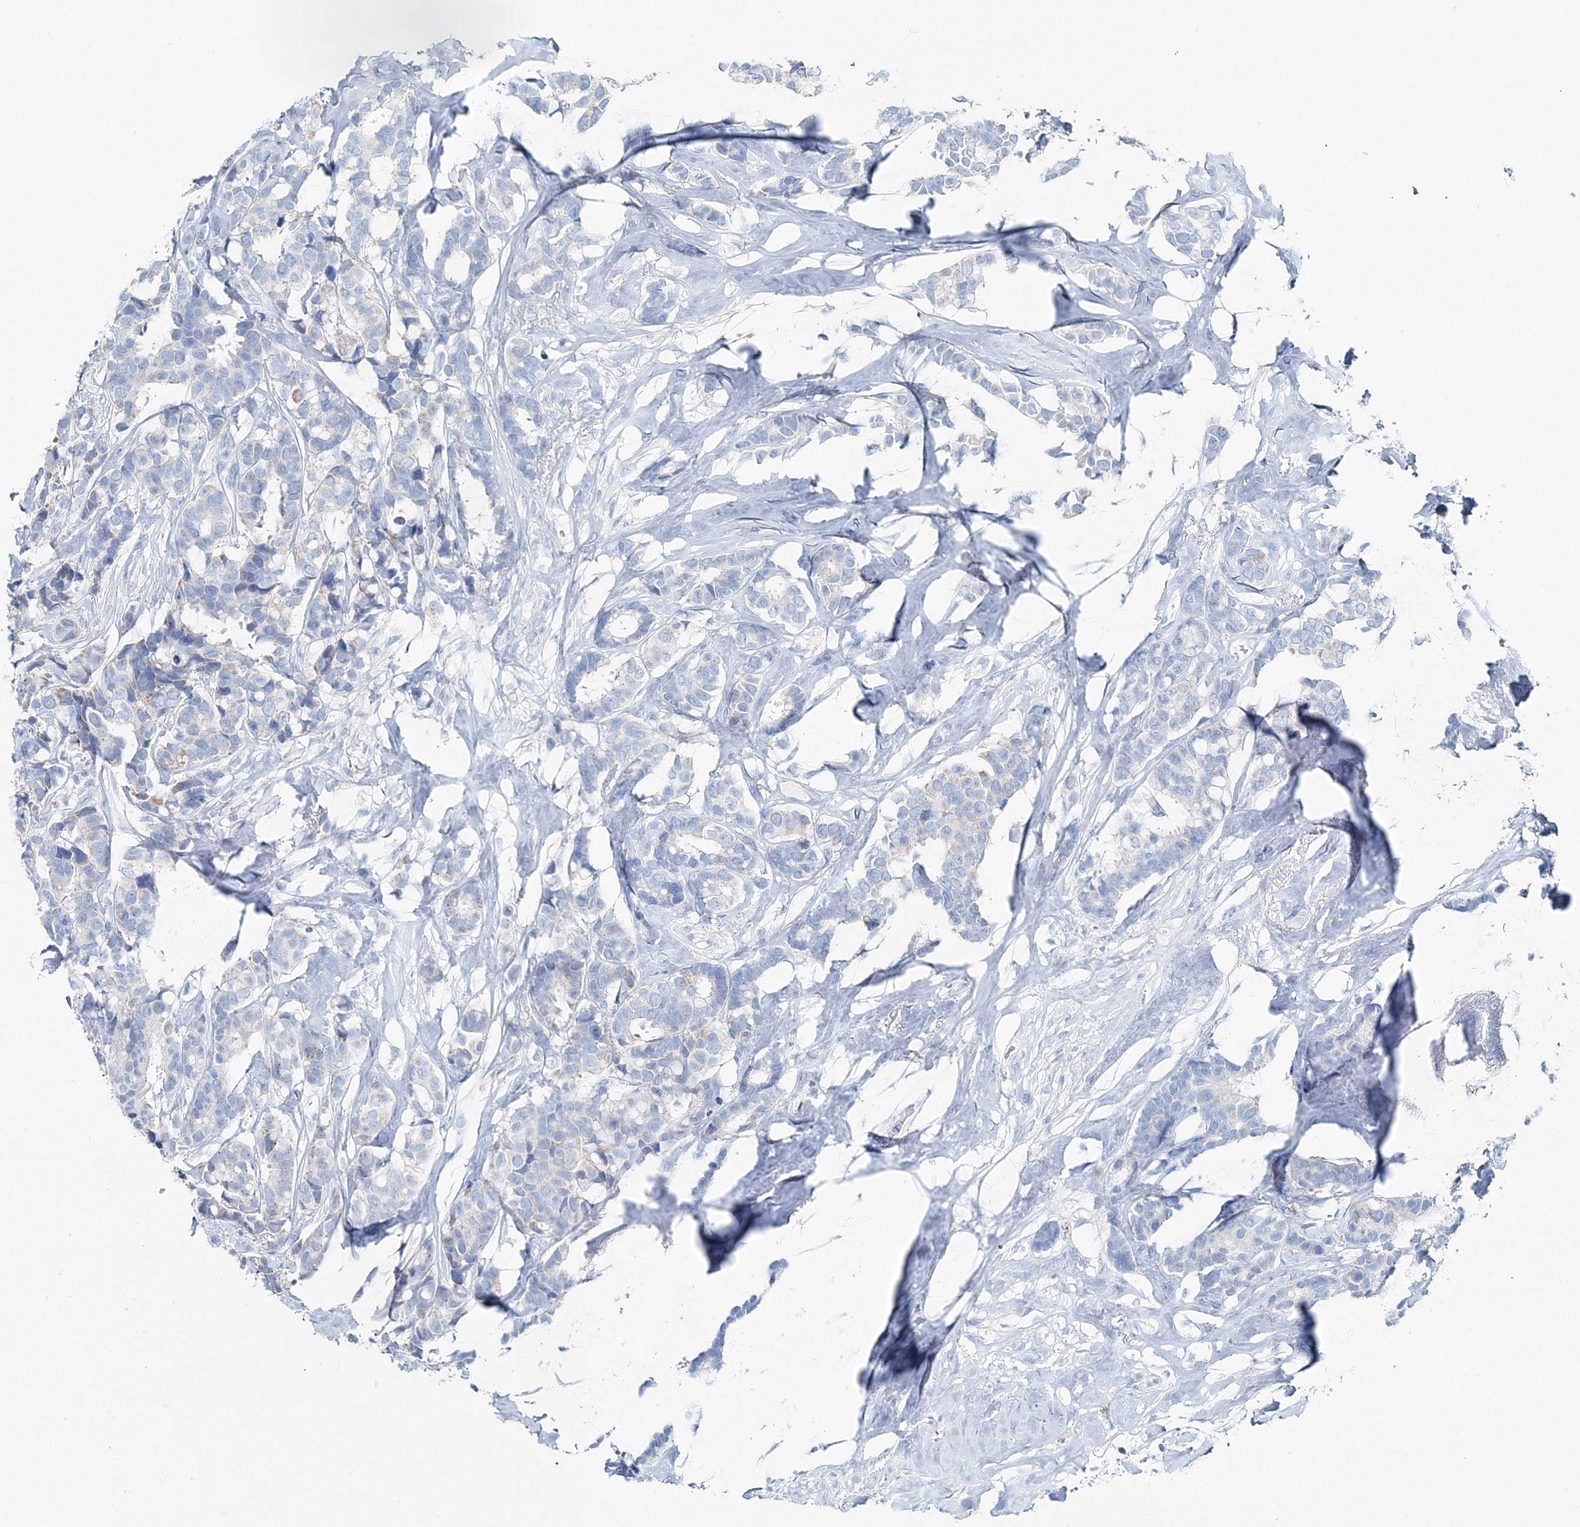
{"staining": {"intensity": "negative", "quantity": "none", "location": "none"}, "tissue": "breast cancer", "cell_type": "Tumor cells", "image_type": "cancer", "snomed": [{"axis": "morphology", "description": "Duct carcinoma"}, {"axis": "topography", "description": "Breast"}], "caption": "Immunohistochemistry (IHC) of human breast cancer shows no staining in tumor cells.", "gene": "GABARAPL2", "patient": {"sex": "female", "age": 40}}